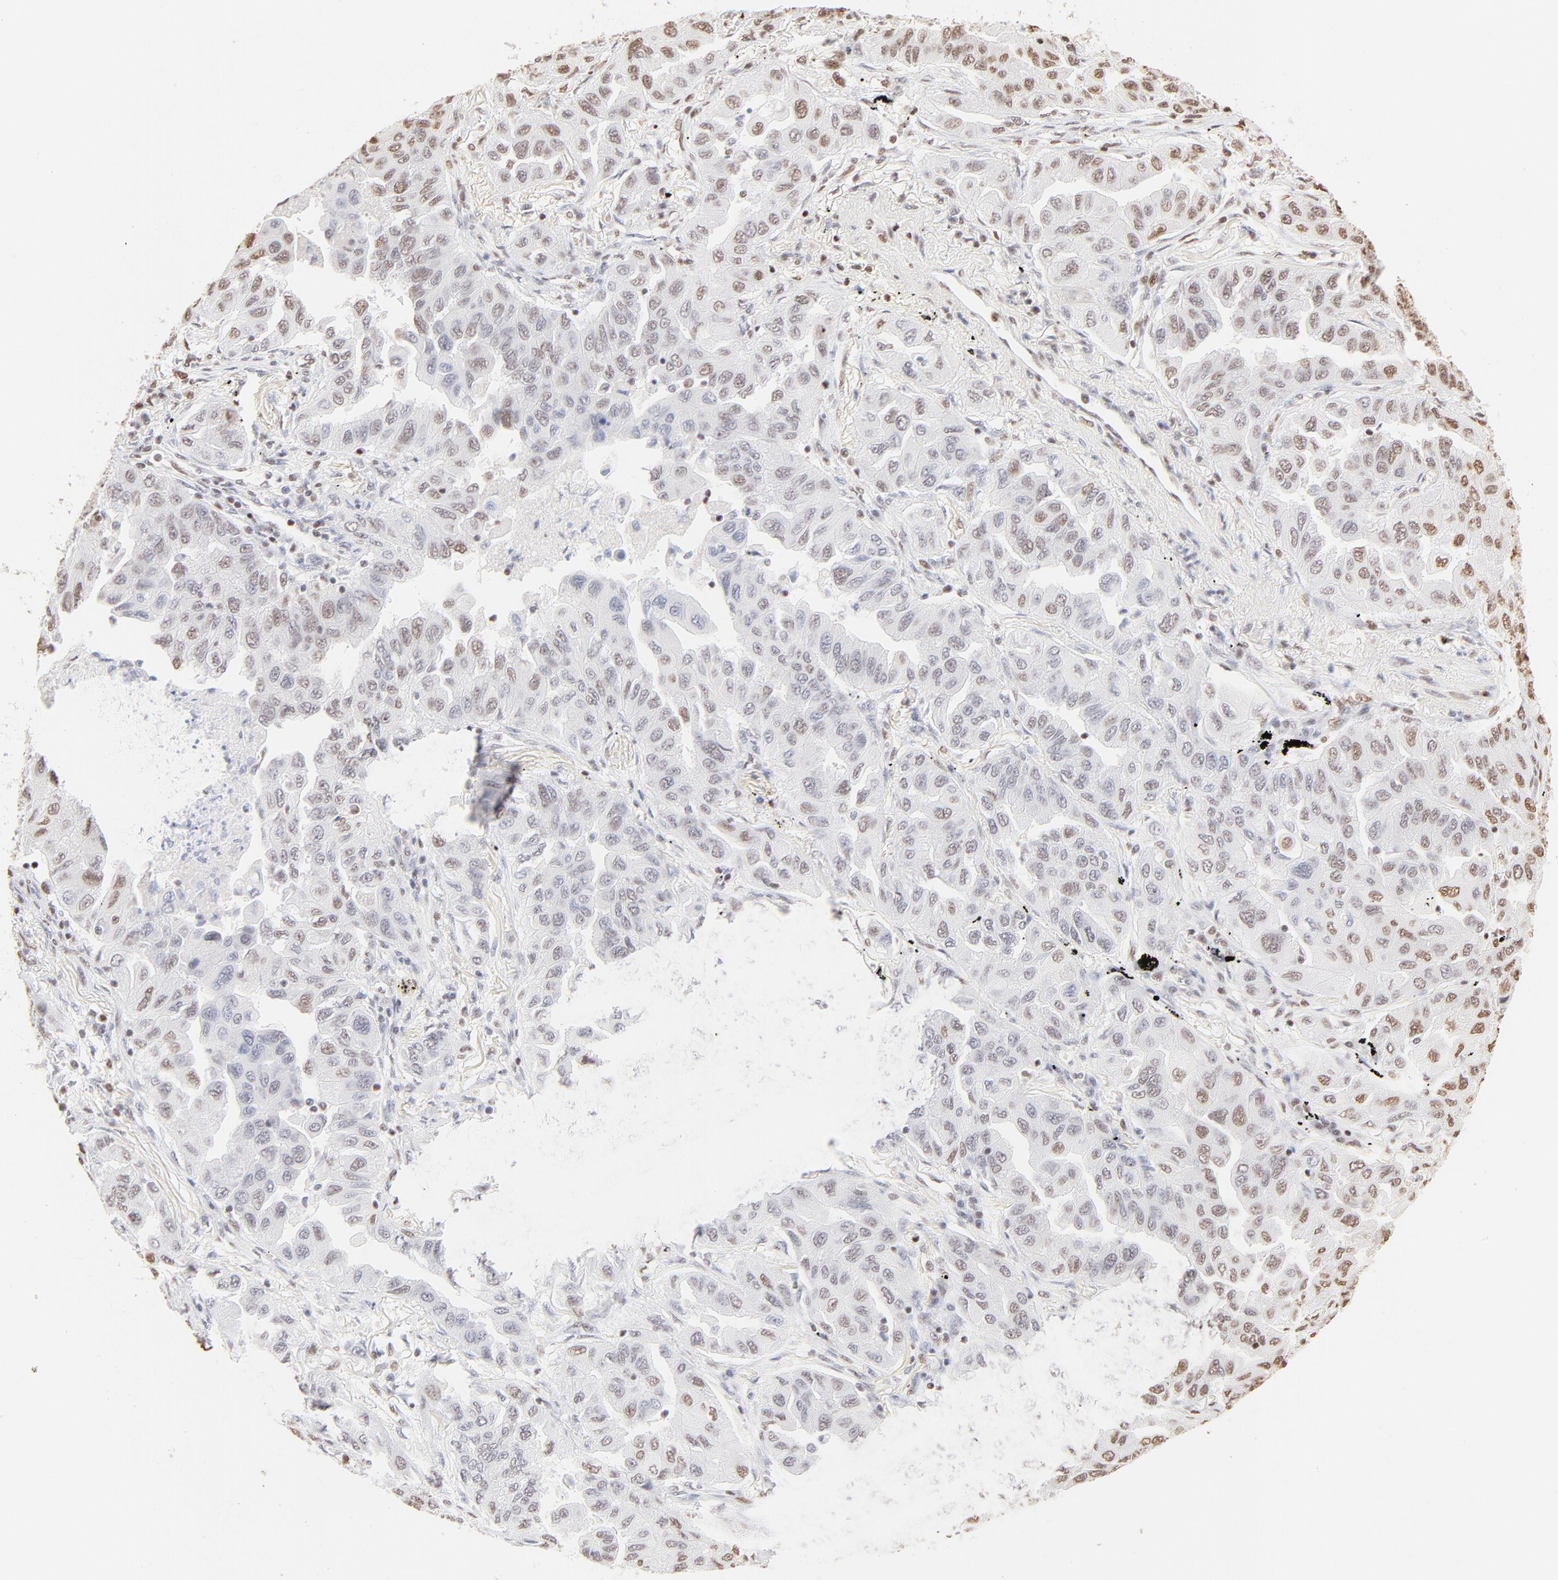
{"staining": {"intensity": "moderate", "quantity": "25%-75%", "location": "cytoplasmic/membranous,nuclear"}, "tissue": "lung cancer", "cell_type": "Tumor cells", "image_type": "cancer", "snomed": [{"axis": "morphology", "description": "Adenocarcinoma, NOS"}, {"axis": "topography", "description": "Lung"}], "caption": "The photomicrograph demonstrates staining of lung adenocarcinoma, revealing moderate cytoplasmic/membranous and nuclear protein positivity (brown color) within tumor cells.", "gene": "ZNF540", "patient": {"sex": "female", "age": 65}}